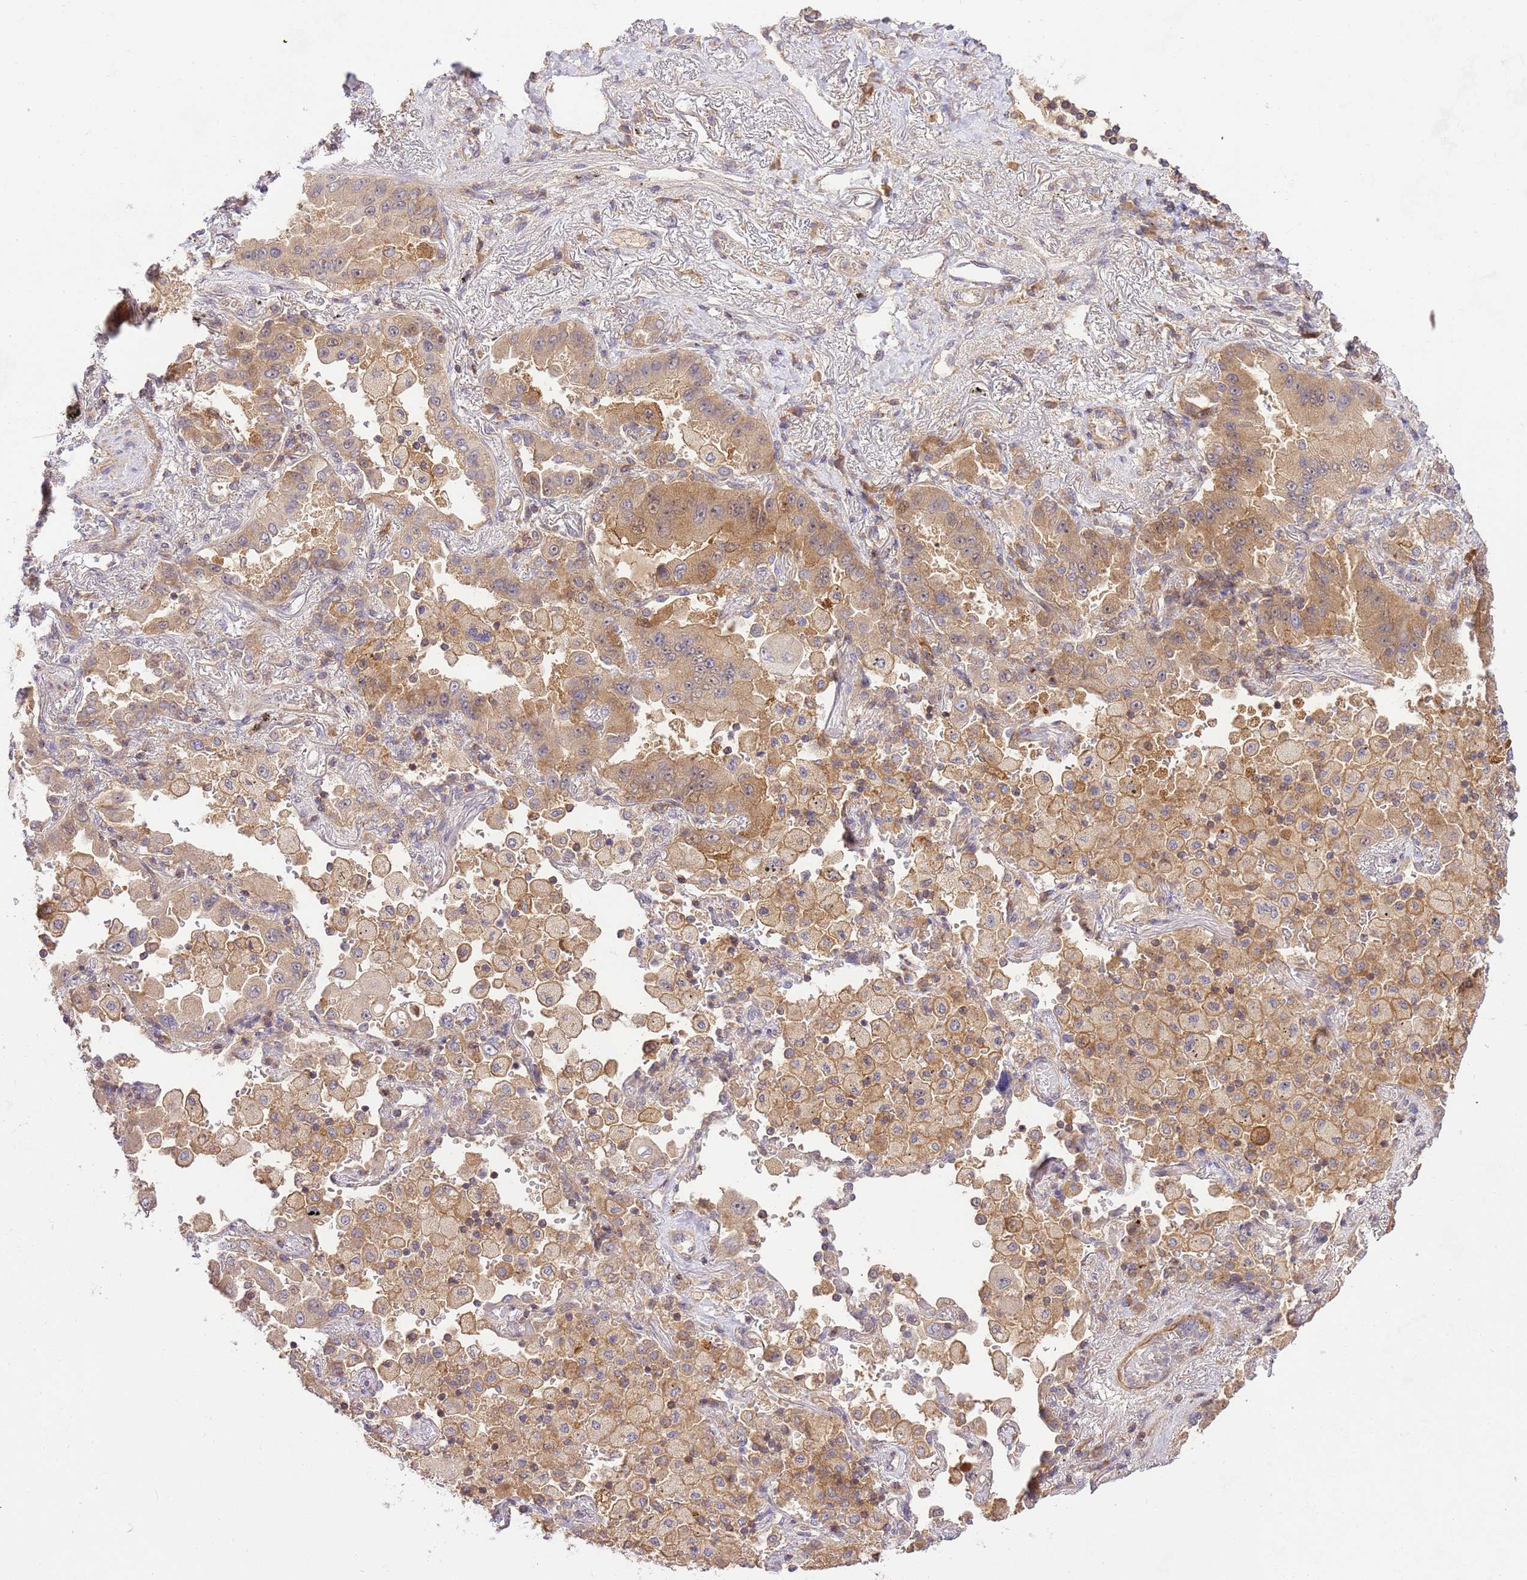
{"staining": {"intensity": "moderate", "quantity": "<25%", "location": "cytoplasmic/membranous"}, "tissue": "lung cancer", "cell_type": "Tumor cells", "image_type": "cancer", "snomed": [{"axis": "morphology", "description": "Squamous cell carcinoma, NOS"}, {"axis": "topography", "description": "Lung"}], "caption": "A micrograph of lung cancer stained for a protein demonstrates moderate cytoplasmic/membranous brown staining in tumor cells.", "gene": "GAREM1", "patient": {"sex": "male", "age": 74}}